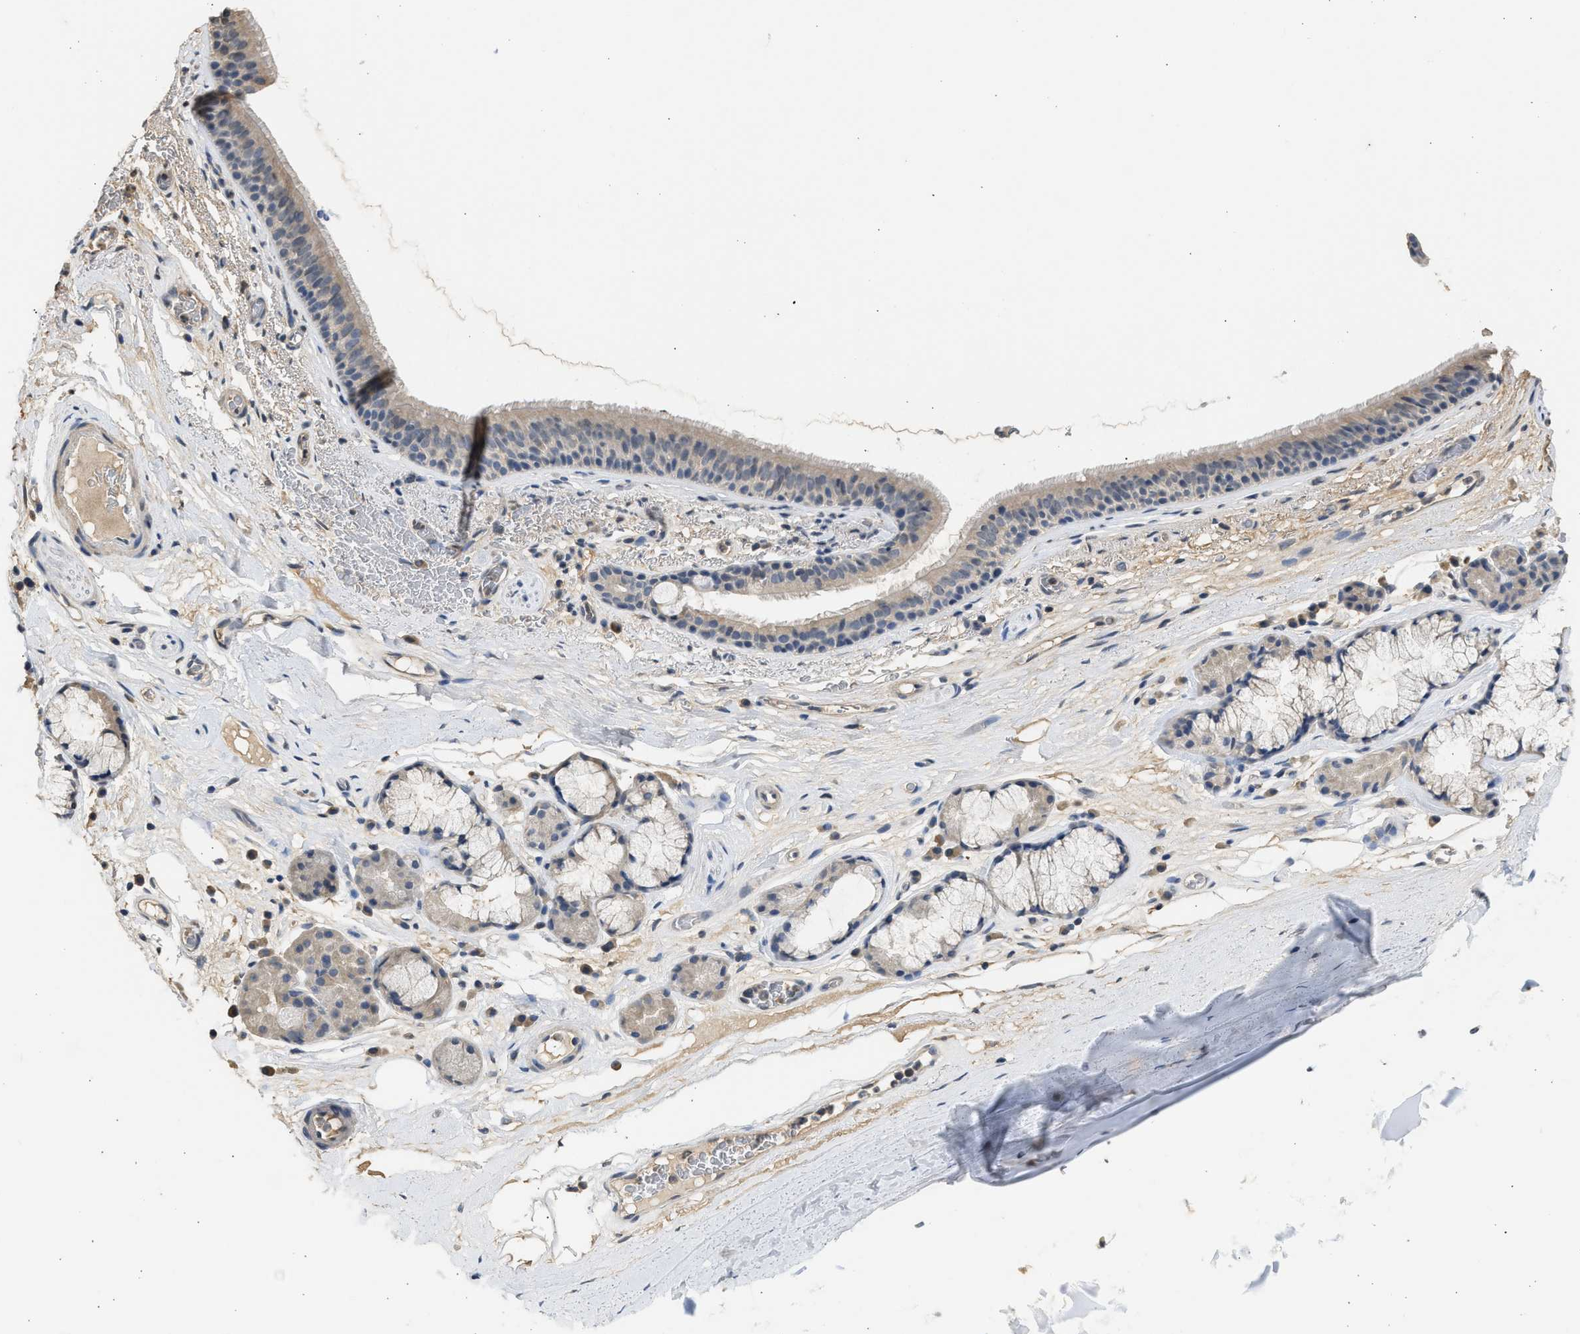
{"staining": {"intensity": "weak", "quantity": ">75%", "location": "cytoplasmic/membranous"}, "tissue": "bronchus", "cell_type": "Respiratory epithelial cells", "image_type": "normal", "snomed": [{"axis": "morphology", "description": "Normal tissue, NOS"}, {"axis": "topography", "description": "Cartilage tissue"}], "caption": "Bronchus stained for a protein demonstrates weak cytoplasmic/membranous positivity in respiratory epithelial cells. Using DAB (3,3'-diaminobenzidine) (brown) and hematoxylin (blue) stains, captured at high magnification using brightfield microscopy.", "gene": "SULT2A1", "patient": {"sex": "female", "age": 63}}